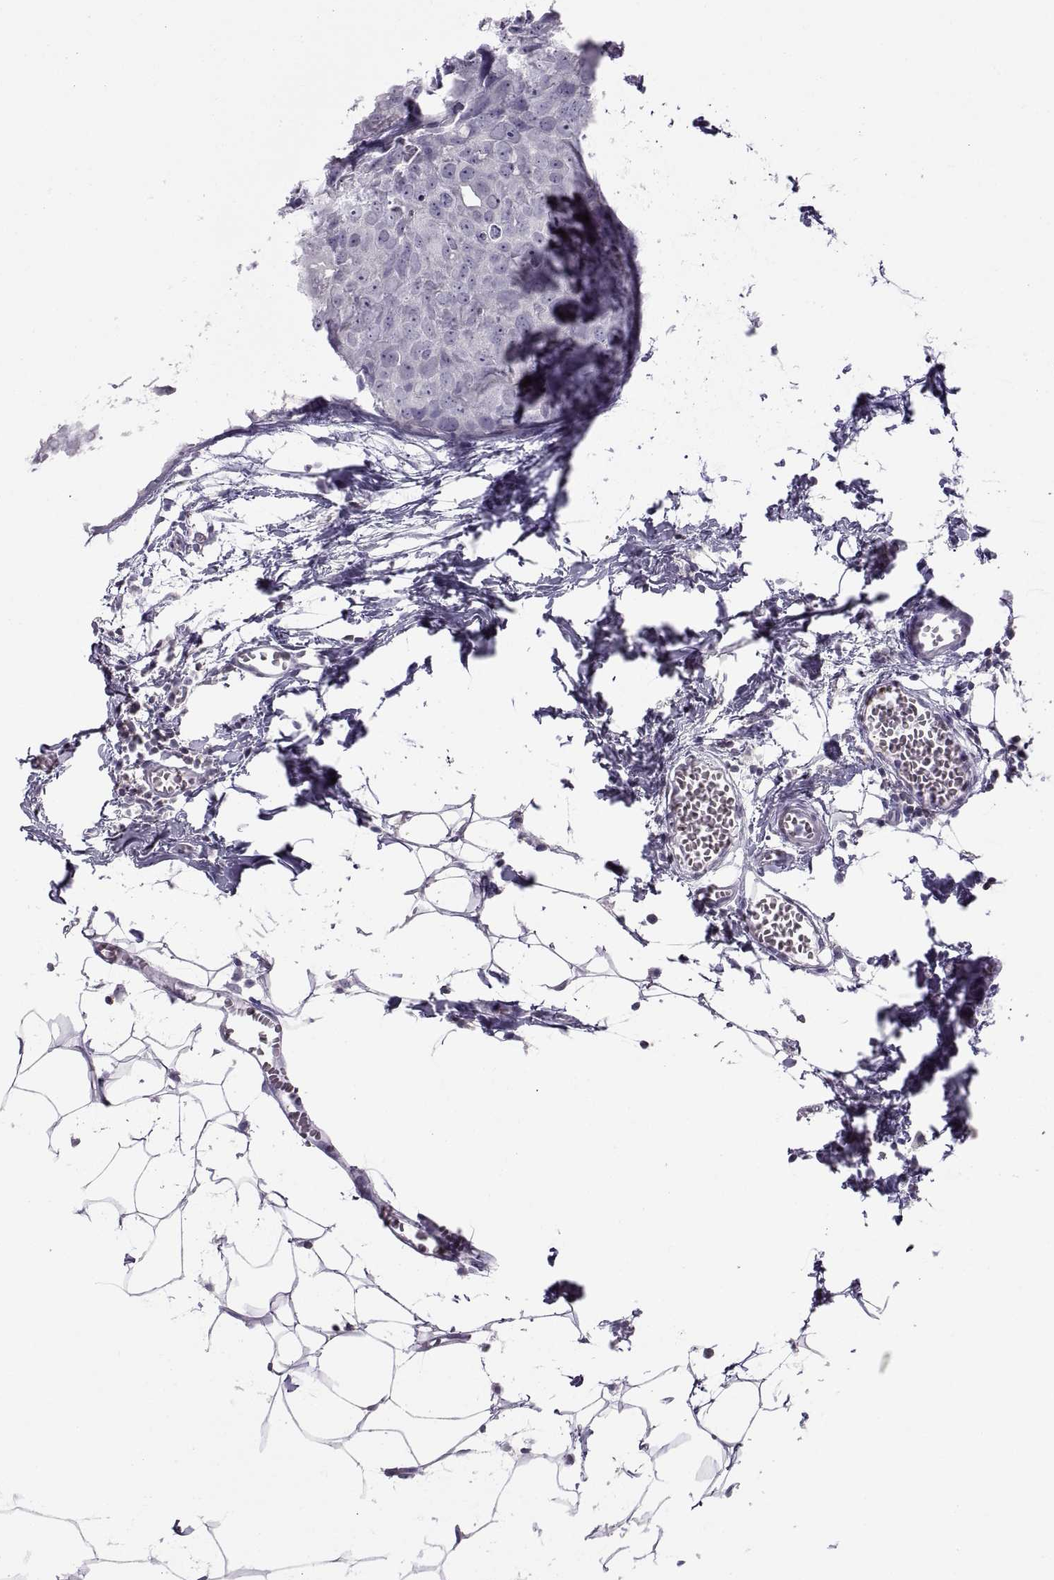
{"staining": {"intensity": "negative", "quantity": "none", "location": "none"}, "tissue": "breast cancer", "cell_type": "Tumor cells", "image_type": "cancer", "snomed": [{"axis": "morphology", "description": "Duct carcinoma"}, {"axis": "topography", "description": "Breast"}], "caption": "A photomicrograph of human breast cancer (invasive ductal carcinoma) is negative for staining in tumor cells.", "gene": "TTC21A", "patient": {"sex": "female", "age": 38}}